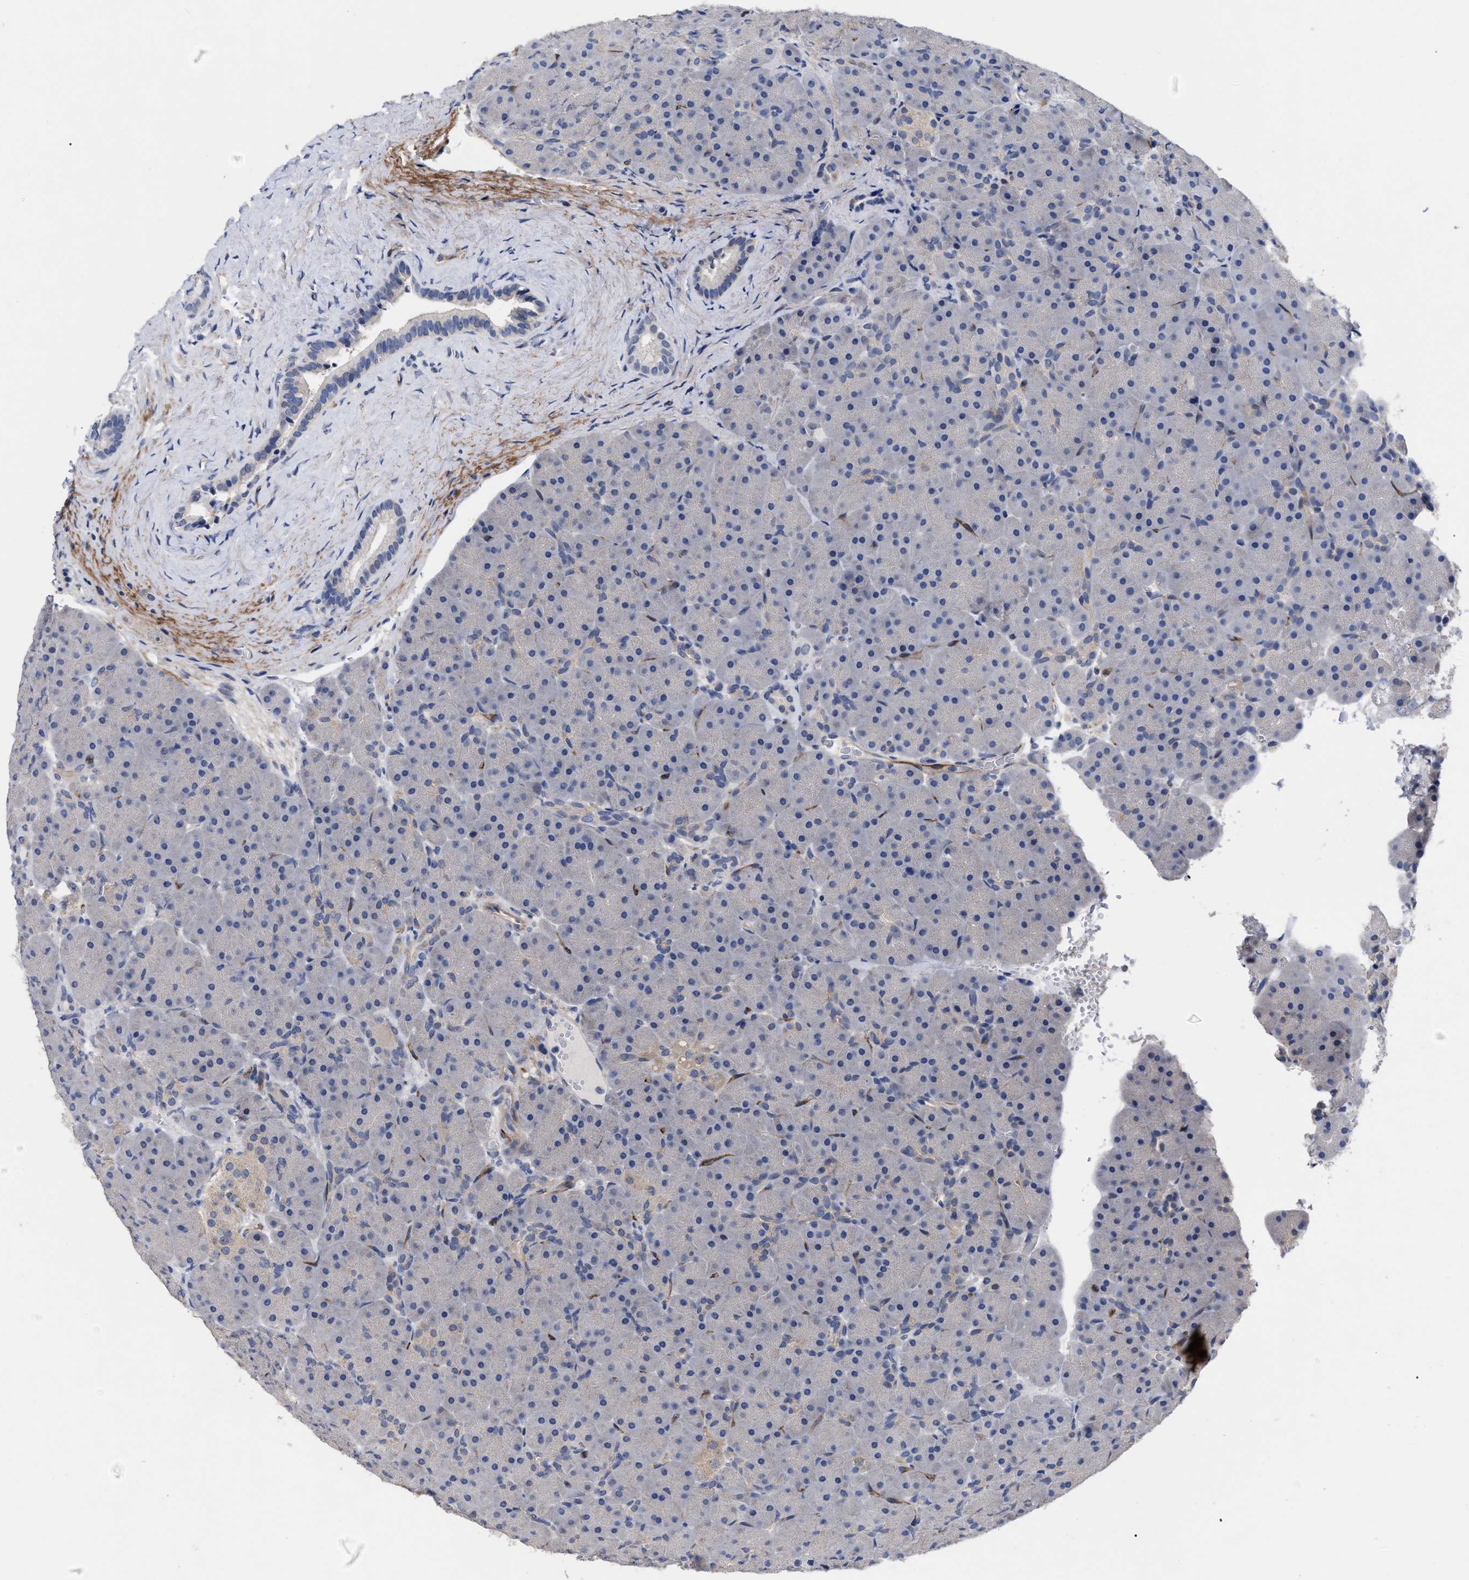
{"staining": {"intensity": "negative", "quantity": "none", "location": "none"}, "tissue": "pancreas", "cell_type": "Exocrine glandular cells", "image_type": "normal", "snomed": [{"axis": "morphology", "description": "Normal tissue, NOS"}, {"axis": "topography", "description": "Pancreas"}], "caption": "This is a histopathology image of immunohistochemistry staining of benign pancreas, which shows no expression in exocrine glandular cells.", "gene": "CCN5", "patient": {"sex": "male", "age": 66}}